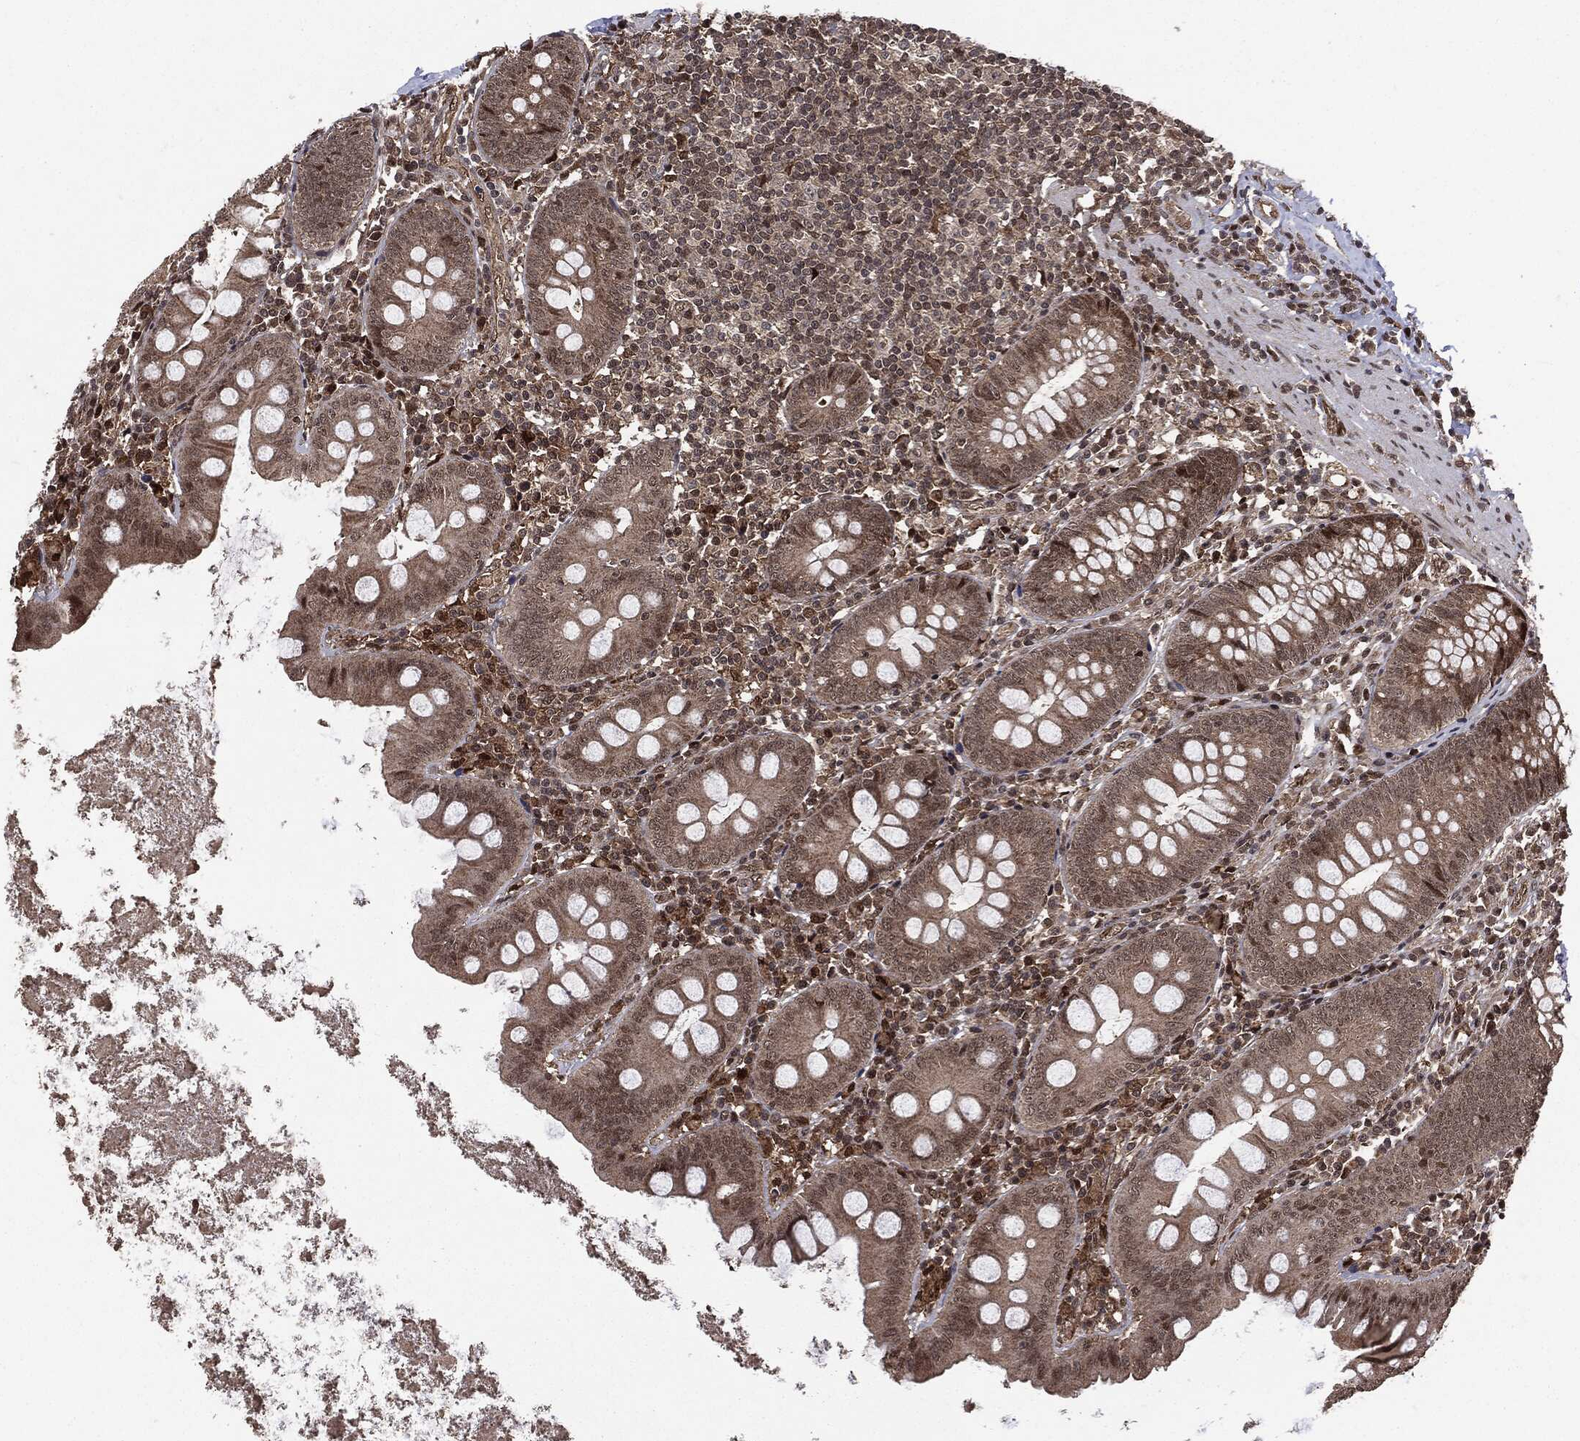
{"staining": {"intensity": "weak", "quantity": "25%-75%", "location": "cytoplasmic/membranous,nuclear"}, "tissue": "appendix", "cell_type": "Glandular cells", "image_type": "normal", "snomed": [{"axis": "morphology", "description": "Normal tissue, NOS"}, {"axis": "topography", "description": "Appendix"}], "caption": "IHC of unremarkable appendix shows low levels of weak cytoplasmic/membranous,nuclear expression in about 25%-75% of glandular cells.", "gene": "PTPA", "patient": {"sex": "female", "age": 82}}